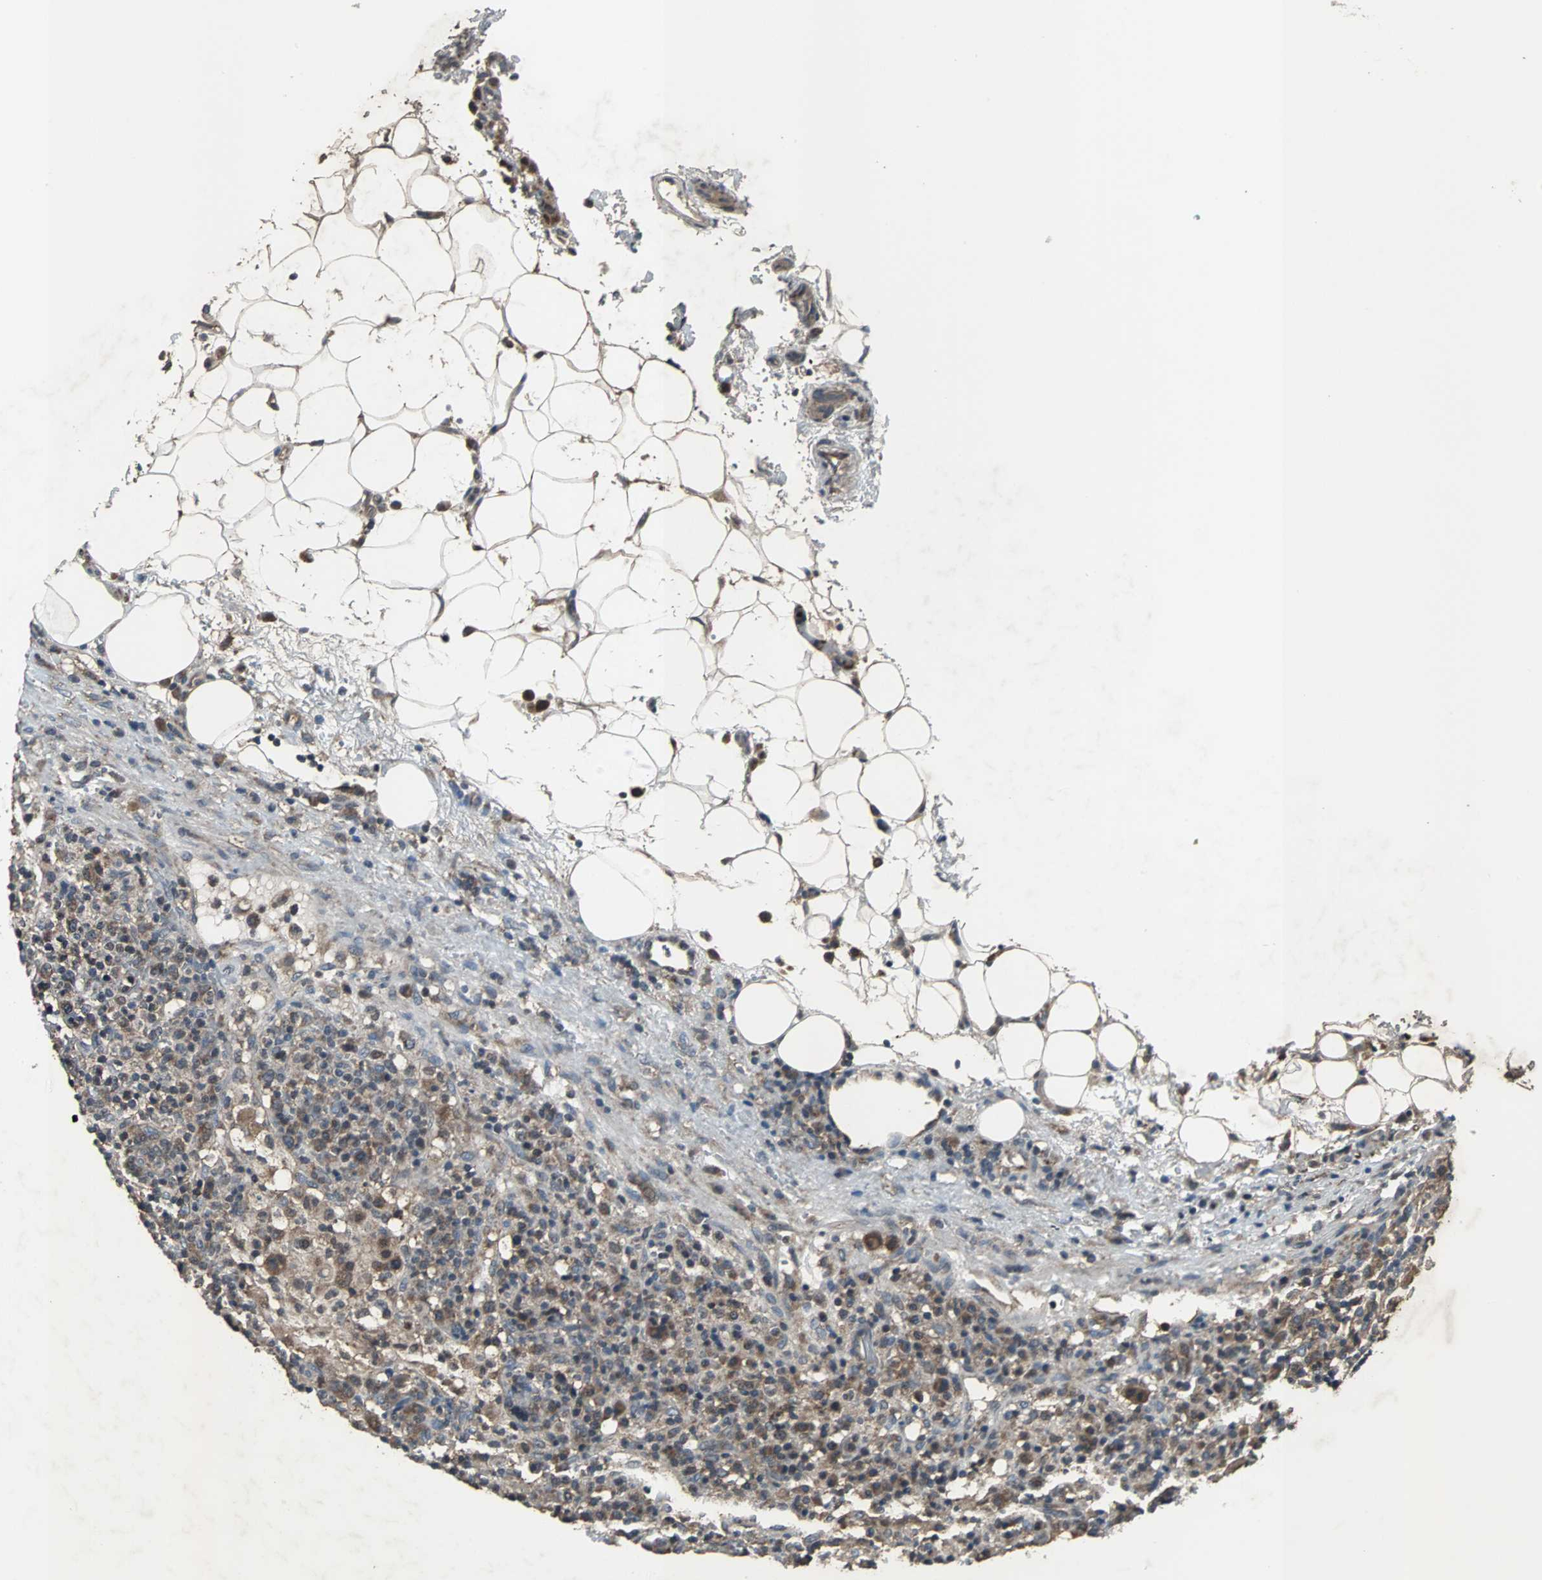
{"staining": {"intensity": "weak", "quantity": "25%-75%", "location": "cytoplasmic/membranous"}, "tissue": "lymphoma", "cell_type": "Tumor cells", "image_type": "cancer", "snomed": [{"axis": "morphology", "description": "Hodgkin's disease, NOS"}, {"axis": "topography", "description": "Lymph node"}], "caption": "Immunohistochemistry (IHC) image of human Hodgkin's disease stained for a protein (brown), which demonstrates low levels of weak cytoplasmic/membranous staining in approximately 25%-75% of tumor cells.", "gene": "SOS1", "patient": {"sex": "male", "age": 65}}